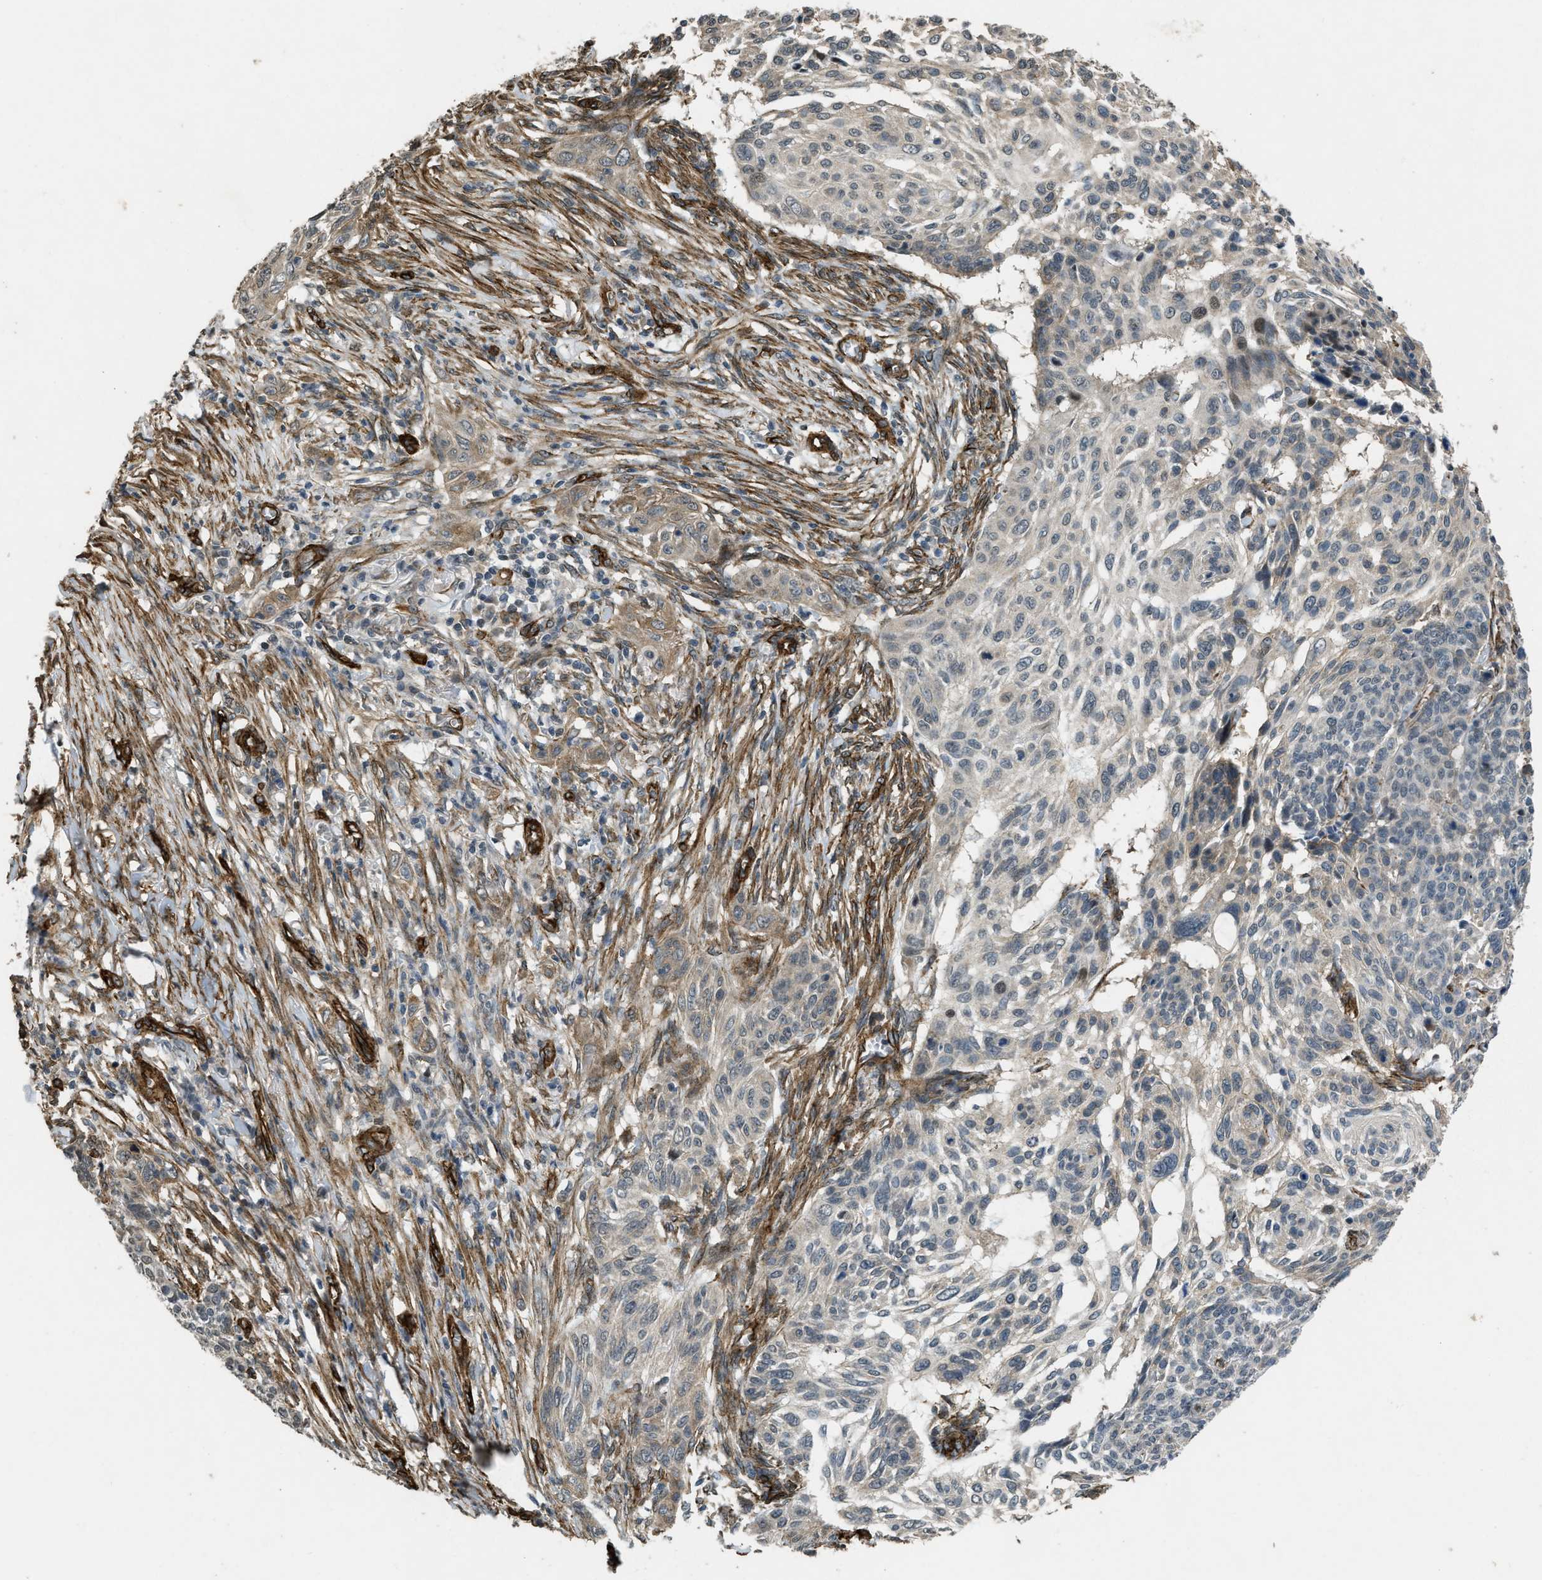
{"staining": {"intensity": "moderate", "quantity": "<25%", "location": "nuclear"}, "tissue": "skin cancer", "cell_type": "Tumor cells", "image_type": "cancer", "snomed": [{"axis": "morphology", "description": "Basal cell carcinoma"}, {"axis": "topography", "description": "Skin"}], "caption": "Skin cancer tissue demonstrates moderate nuclear staining in about <25% of tumor cells, visualized by immunohistochemistry.", "gene": "NMB", "patient": {"sex": "male", "age": 85}}